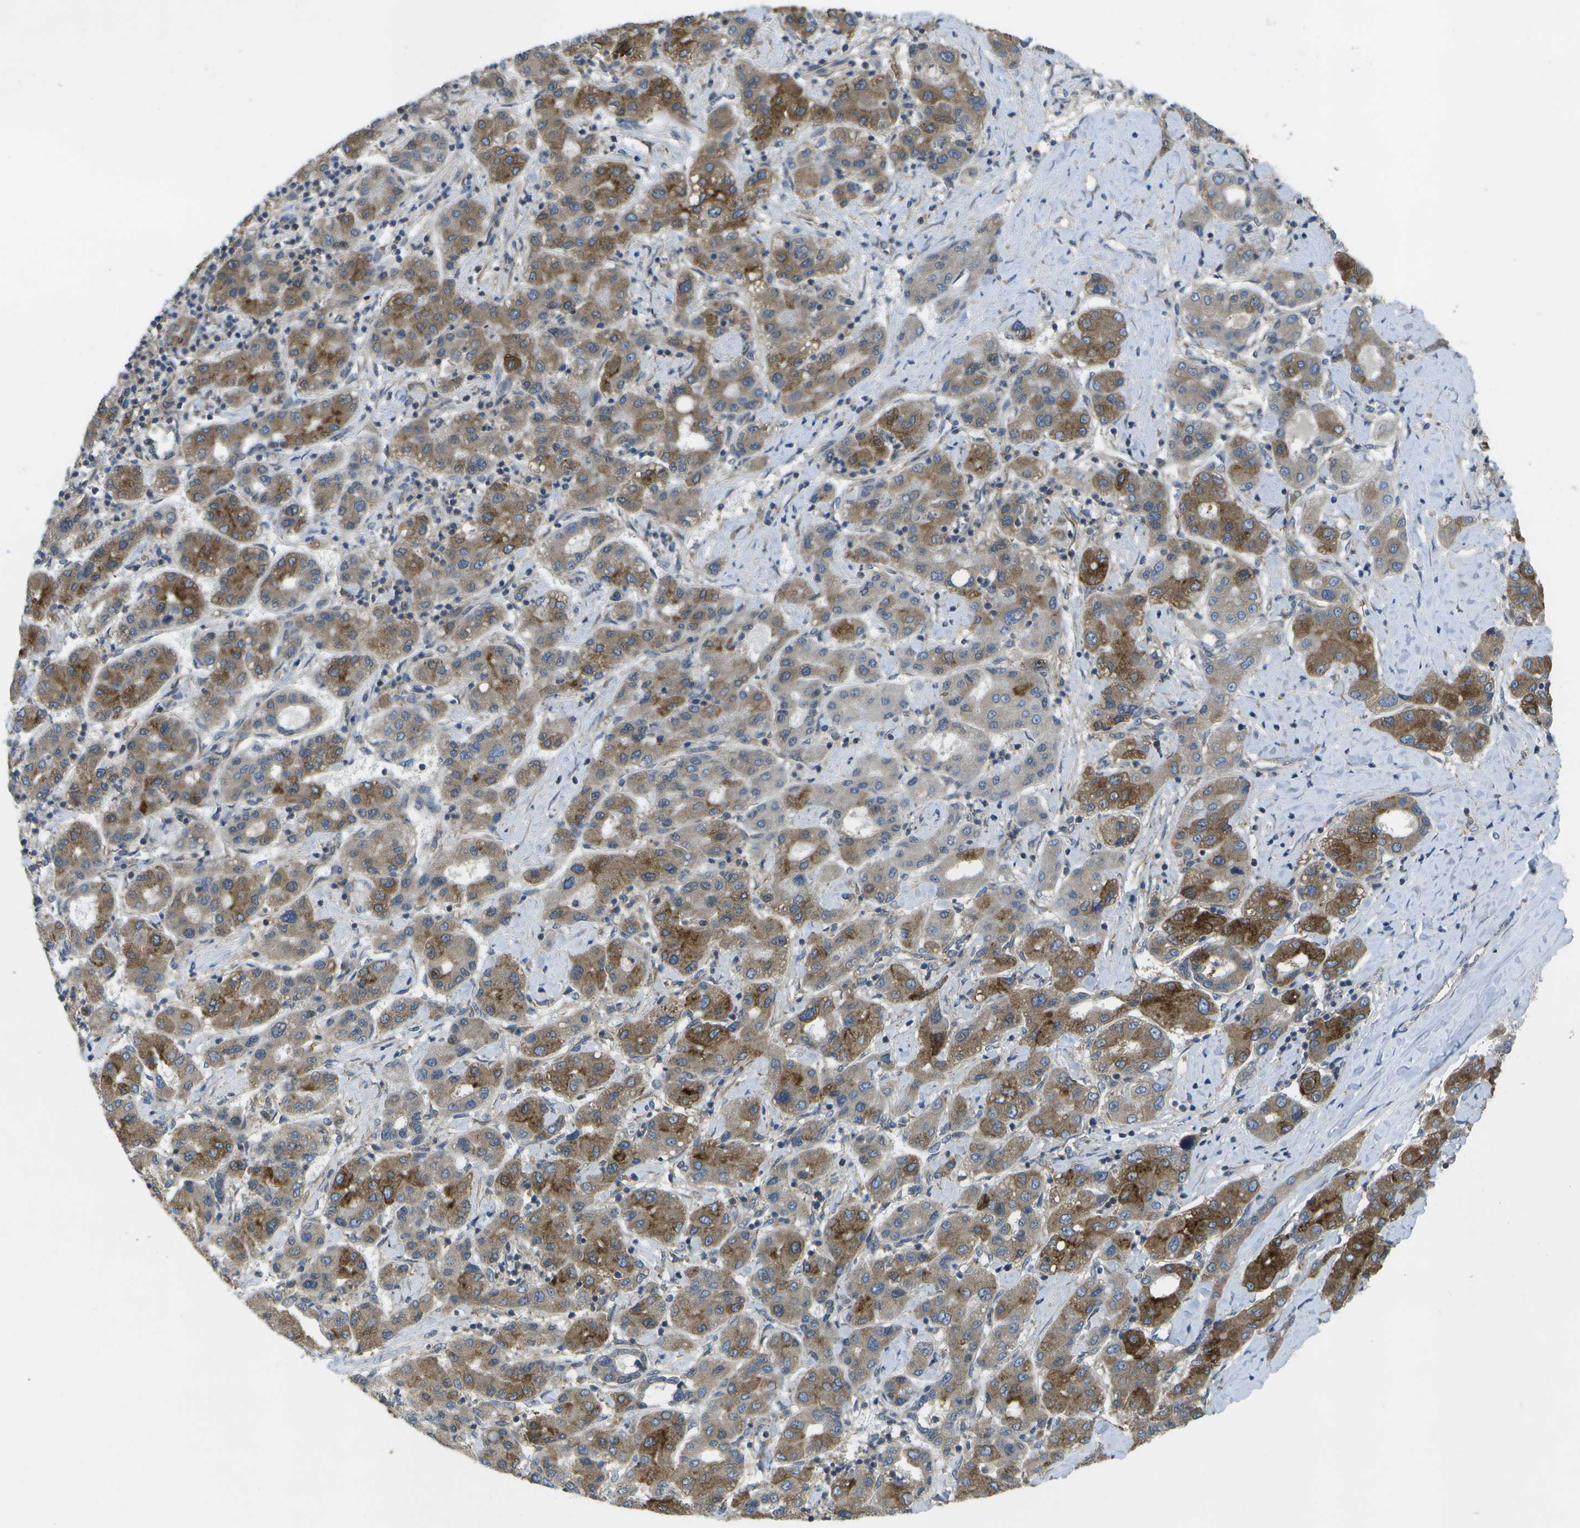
{"staining": {"intensity": "moderate", "quantity": ">75%", "location": "cytoplasmic/membranous"}, "tissue": "liver cancer", "cell_type": "Tumor cells", "image_type": "cancer", "snomed": [{"axis": "morphology", "description": "Carcinoma, Hepatocellular, NOS"}, {"axis": "topography", "description": "Liver"}], "caption": "DAB immunohistochemical staining of liver hepatocellular carcinoma shows moderate cytoplasmic/membranous protein expression in about >75% of tumor cells.", "gene": "DPM3", "patient": {"sex": "male", "age": 65}}